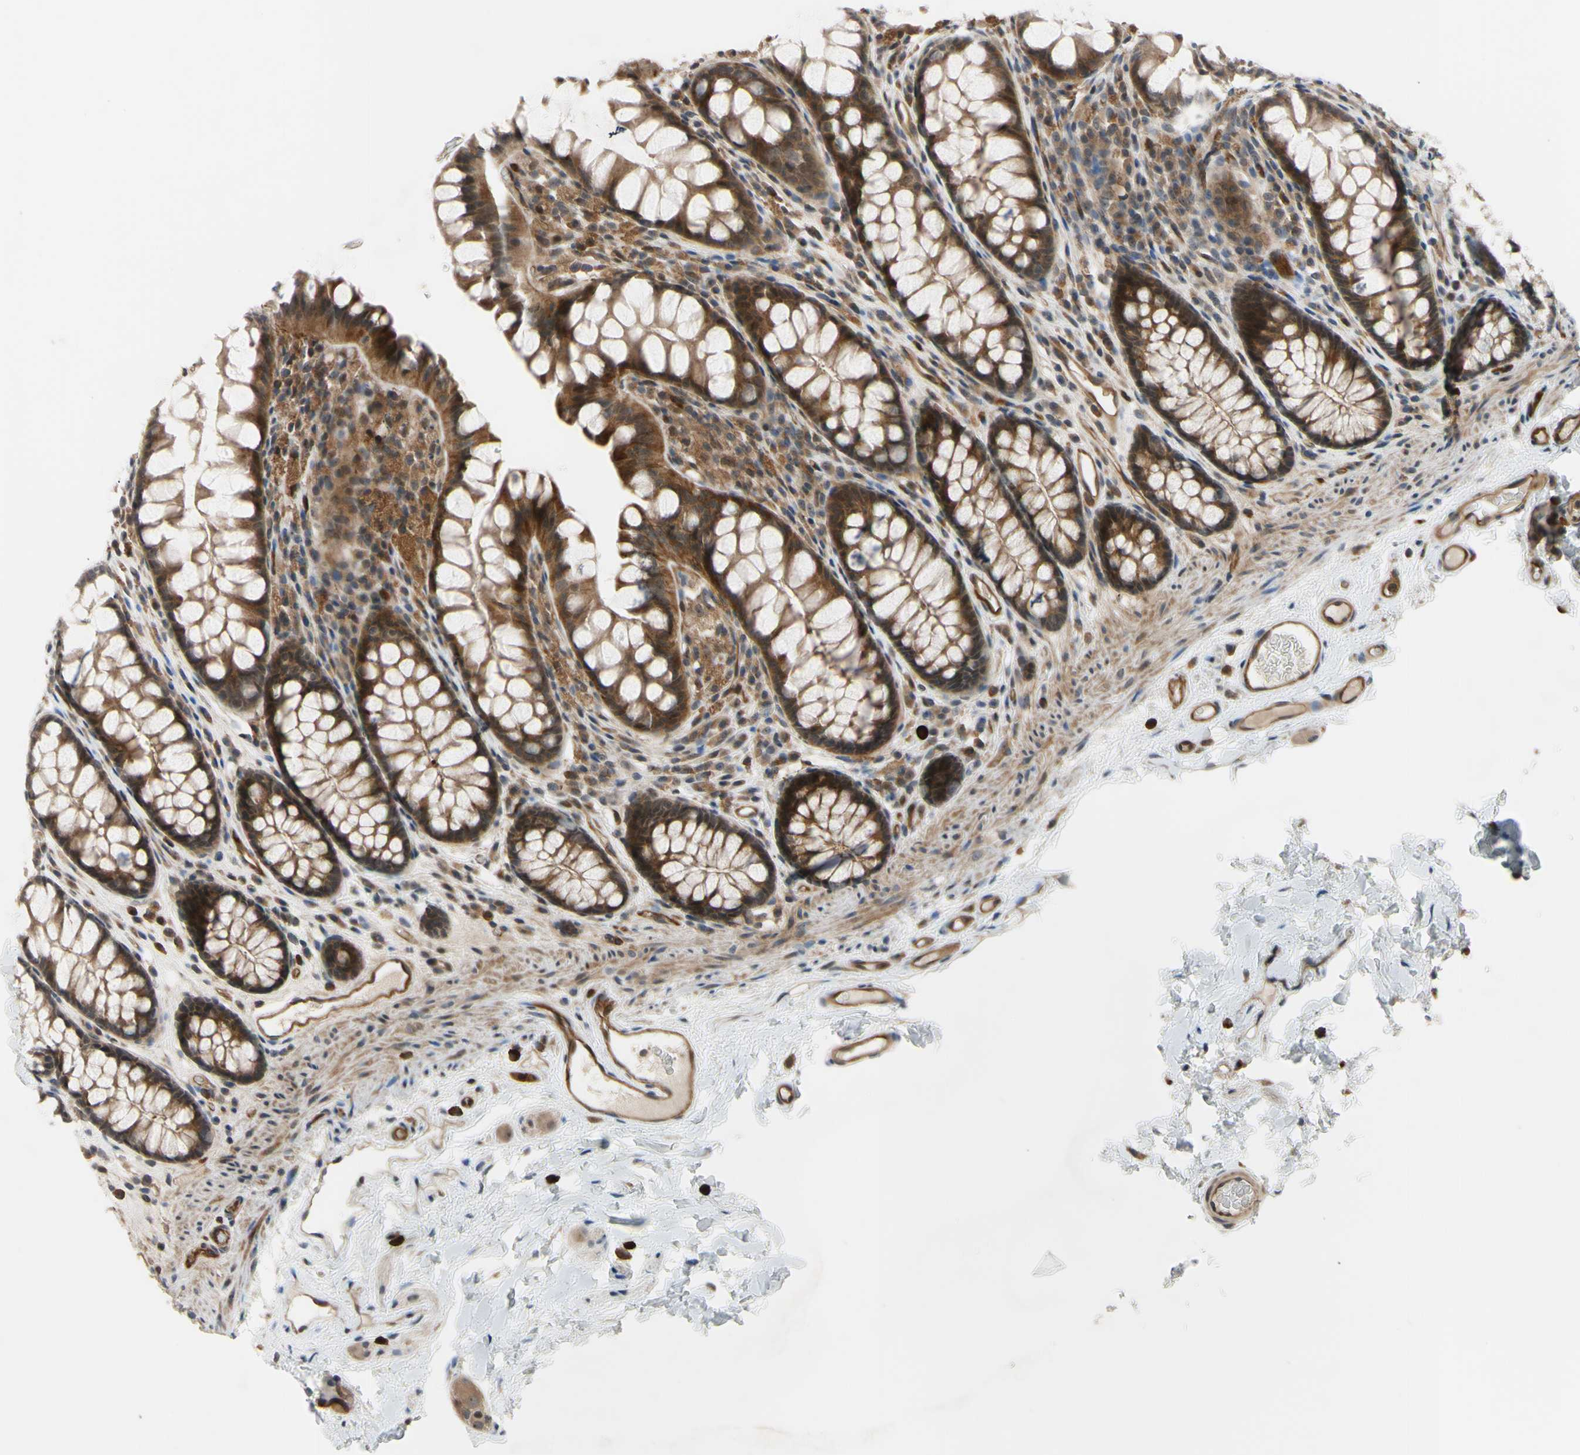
{"staining": {"intensity": "moderate", "quantity": "25%-75%", "location": "cytoplasmic/membranous"}, "tissue": "colon", "cell_type": "Endothelial cells", "image_type": "normal", "snomed": [{"axis": "morphology", "description": "Normal tissue, NOS"}, {"axis": "topography", "description": "Colon"}], "caption": "Benign colon reveals moderate cytoplasmic/membranous staining in approximately 25%-75% of endothelial cells.", "gene": "COMMD9", "patient": {"sex": "female", "age": 55}}